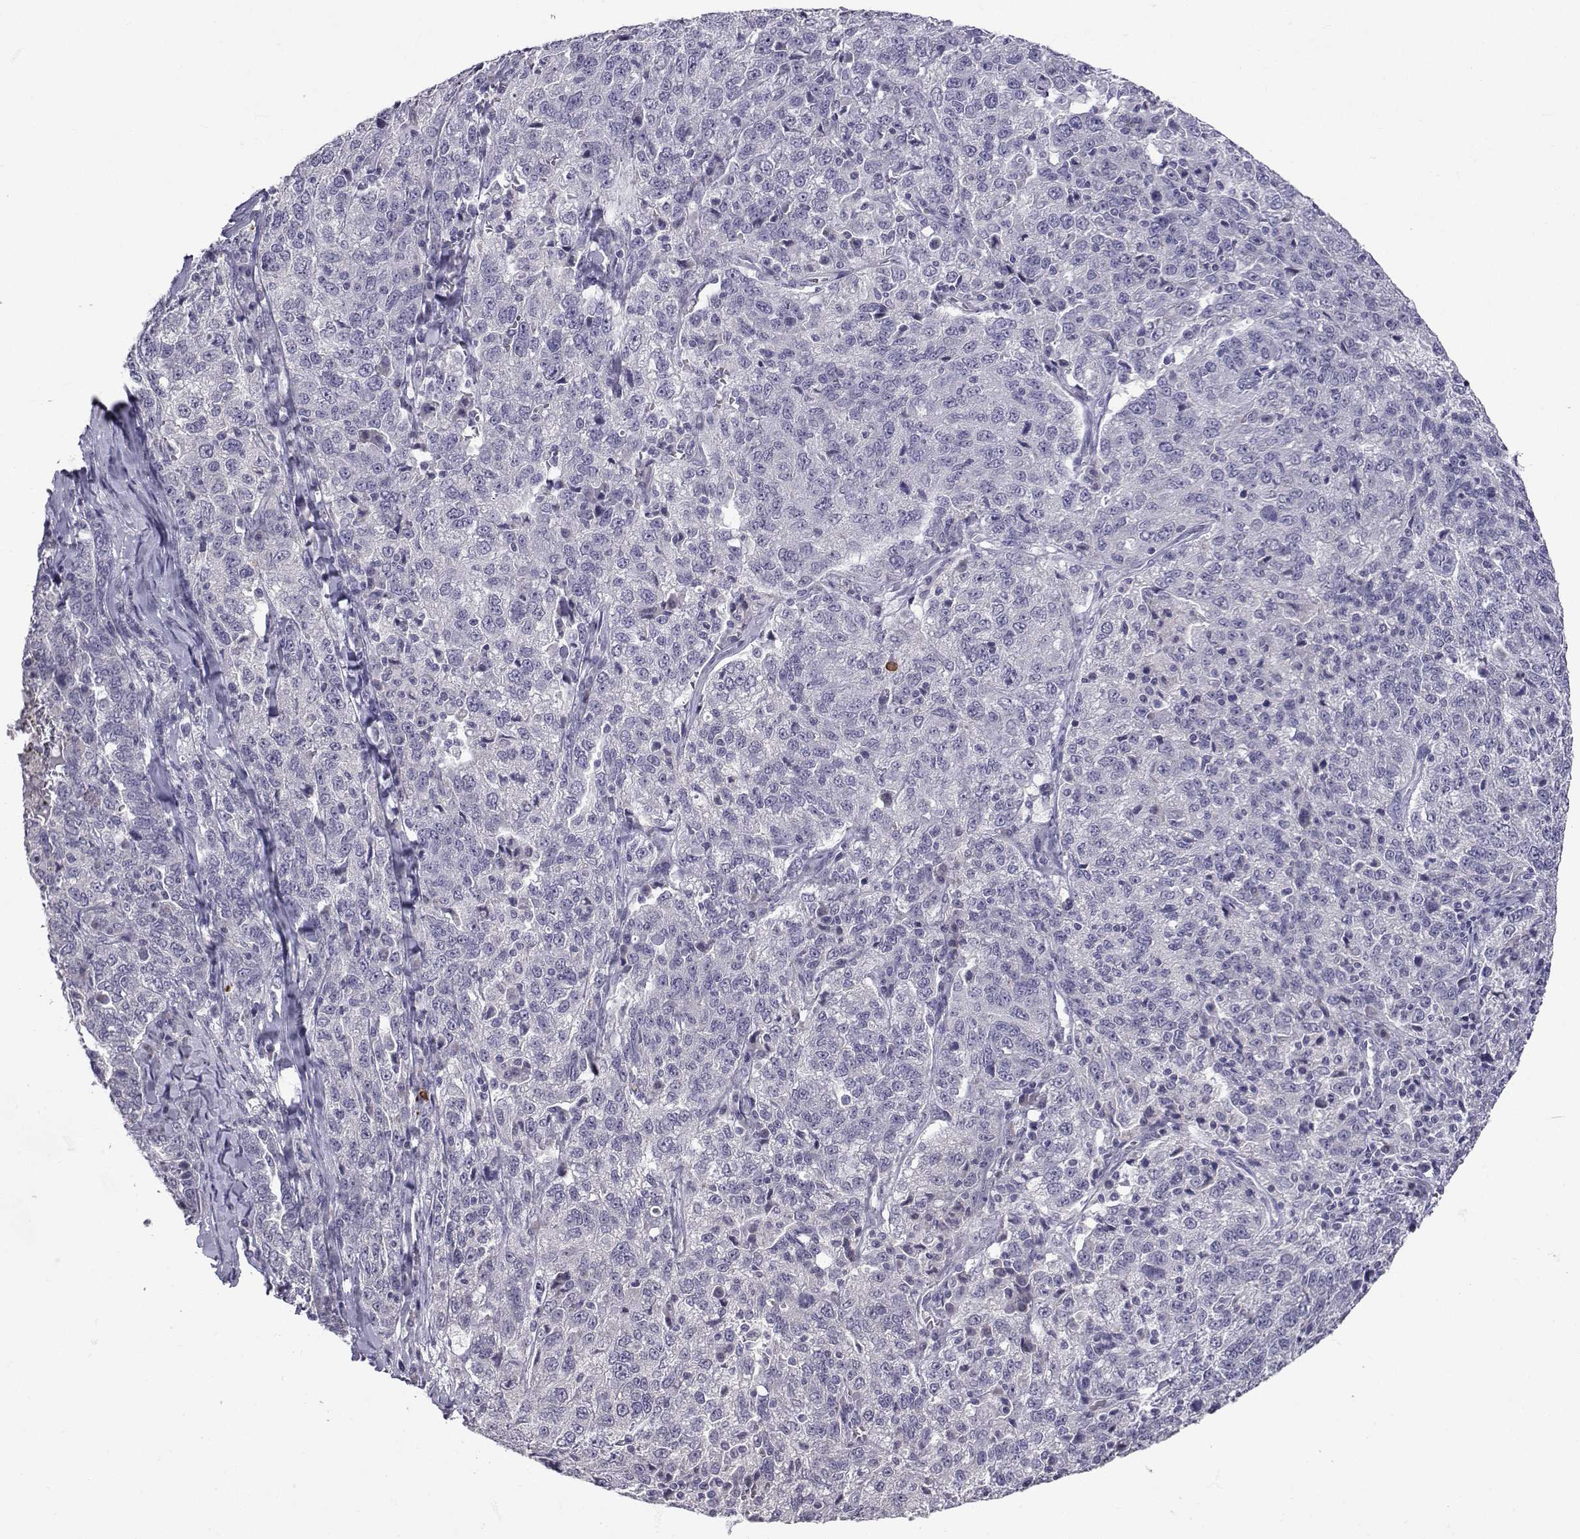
{"staining": {"intensity": "negative", "quantity": "none", "location": "none"}, "tissue": "ovarian cancer", "cell_type": "Tumor cells", "image_type": "cancer", "snomed": [{"axis": "morphology", "description": "Cystadenocarcinoma, serous, NOS"}, {"axis": "topography", "description": "Ovary"}], "caption": "This is an IHC photomicrograph of serous cystadenocarcinoma (ovarian). There is no positivity in tumor cells.", "gene": "SLC6A3", "patient": {"sex": "female", "age": 71}}